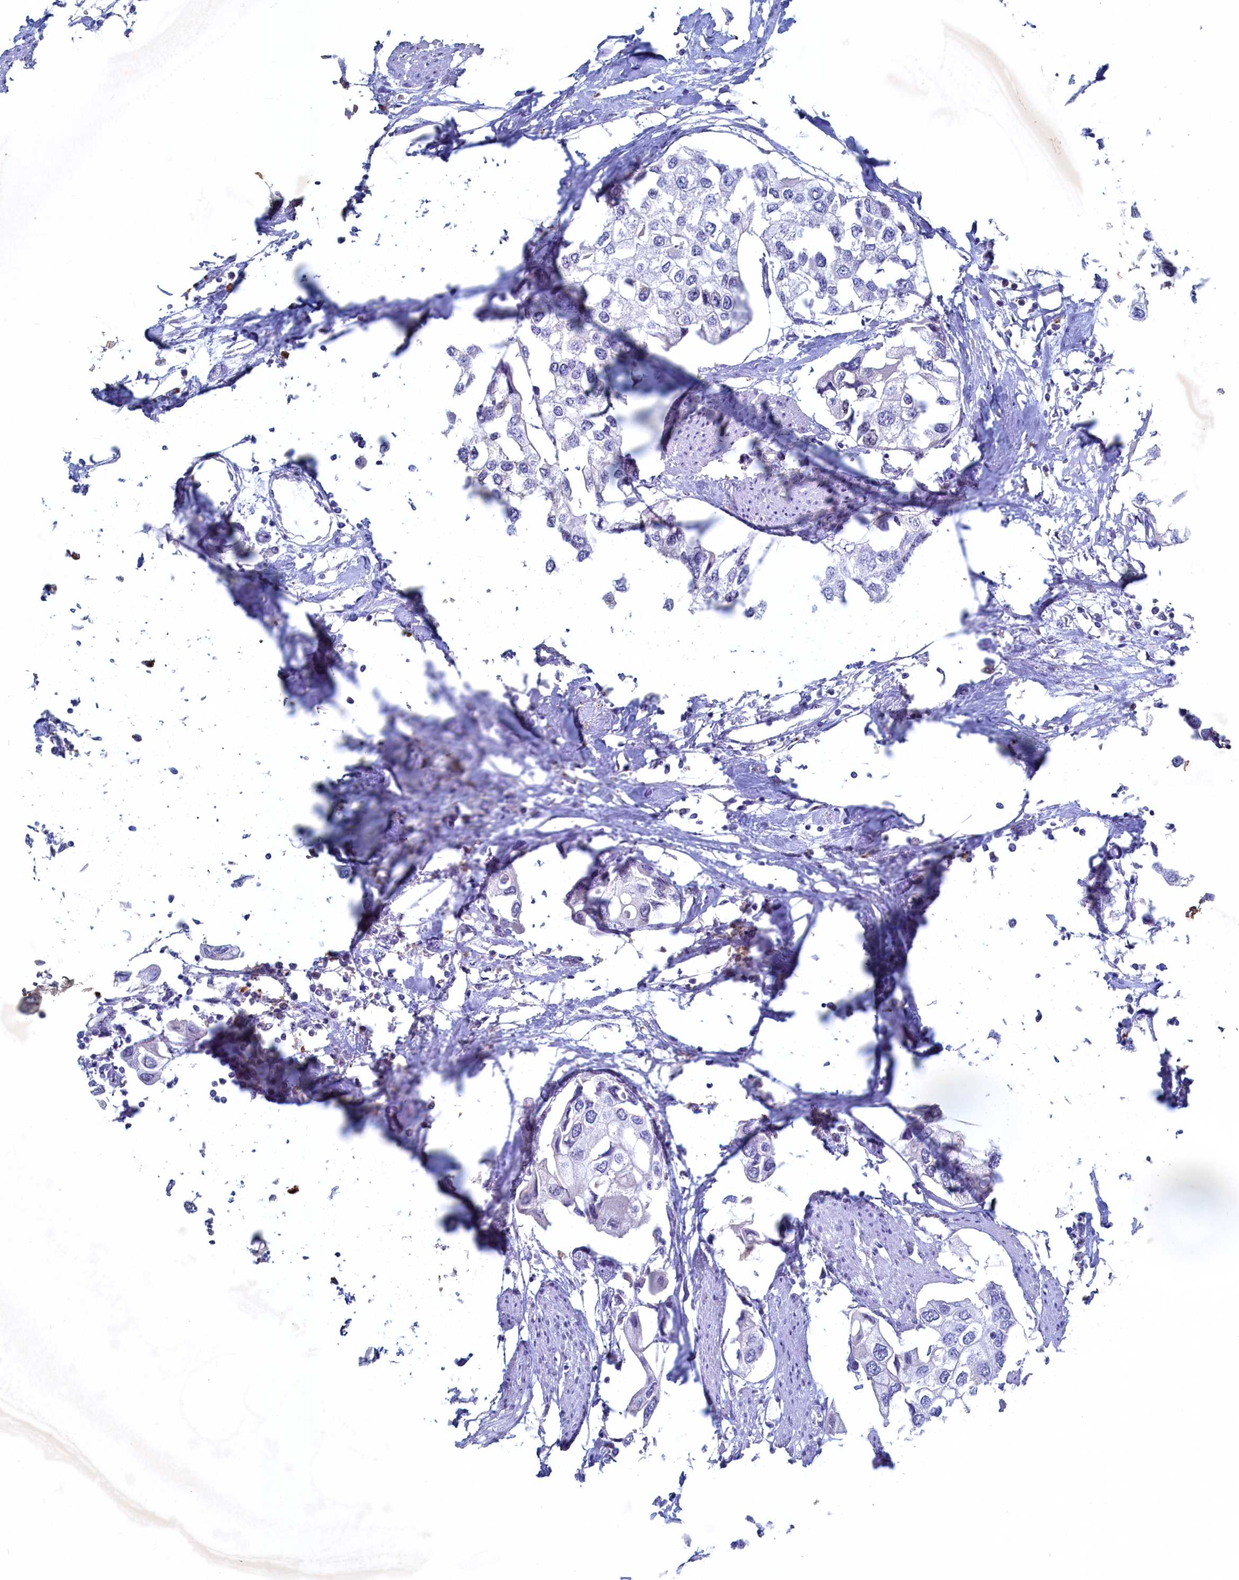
{"staining": {"intensity": "negative", "quantity": "none", "location": "none"}, "tissue": "urothelial cancer", "cell_type": "Tumor cells", "image_type": "cancer", "snomed": [{"axis": "morphology", "description": "Urothelial carcinoma, High grade"}, {"axis": "topography", "description": "Urinary bladder"}], "caption": "Urothelial cancer stained for a protein using immunohistochemistry reveals no positivity tumor cells.", "gene": "WDR76", "patient": {"sex": "male", "age": 64}}